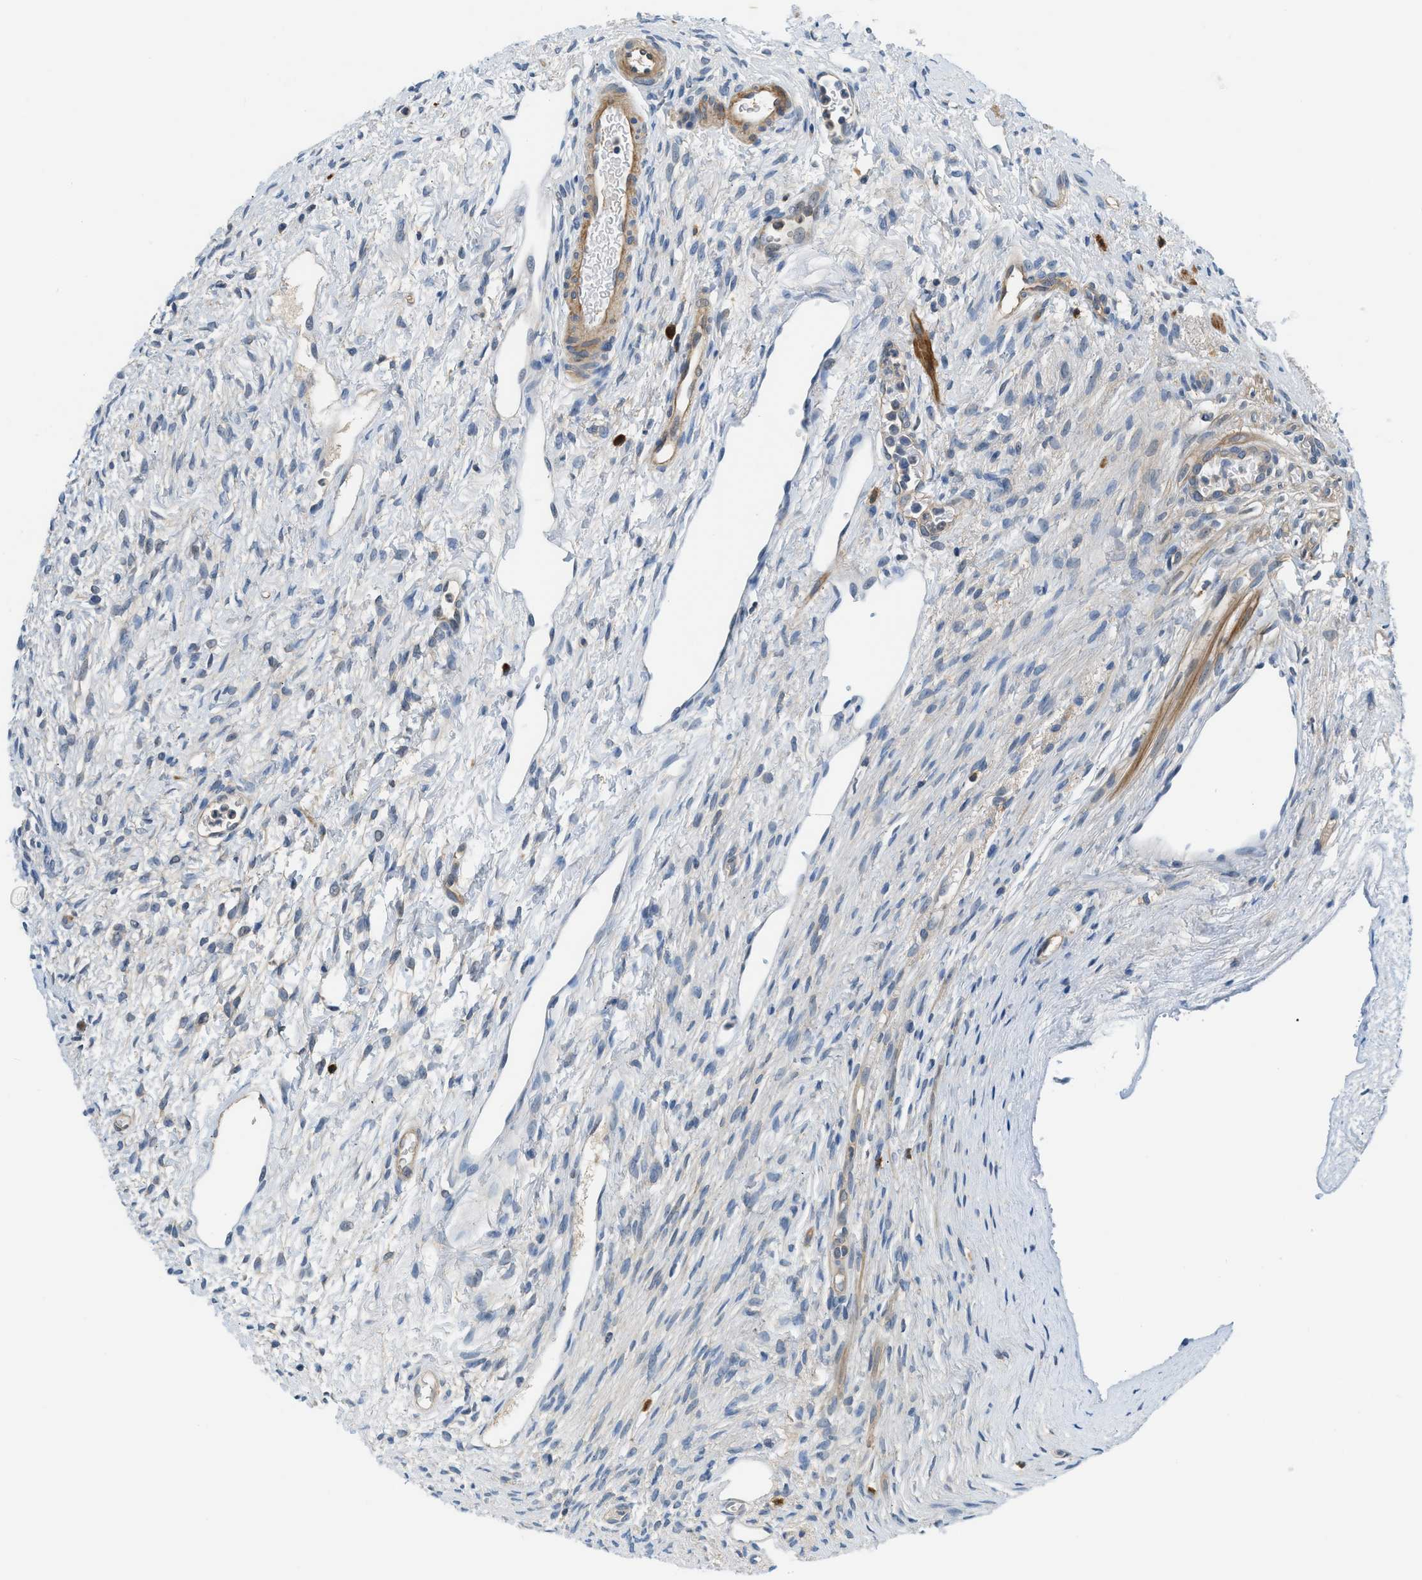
{"staining": {"intensity": "moderate", "quantity": "25%-75%", "location": "cytoplasmic/membranous"}, "tissue": "ovary", "cell_type": "Follicle cells", "image_type": "normal", "snomed": [{"axis": "morphology", "description": "Normal tissue, NOS"}, {"axis": "topography", "description": "Ovary"}], "caption": "An immunohistochemistry (IHC) histopathology image of unremarkable tissue is shown. Protein staining in brown shows moderate cytoplasmic/membranous positivity in ovary within follicle cells.", "gene": "CBLB", "patient": {"sex": "female", "age": 33}}